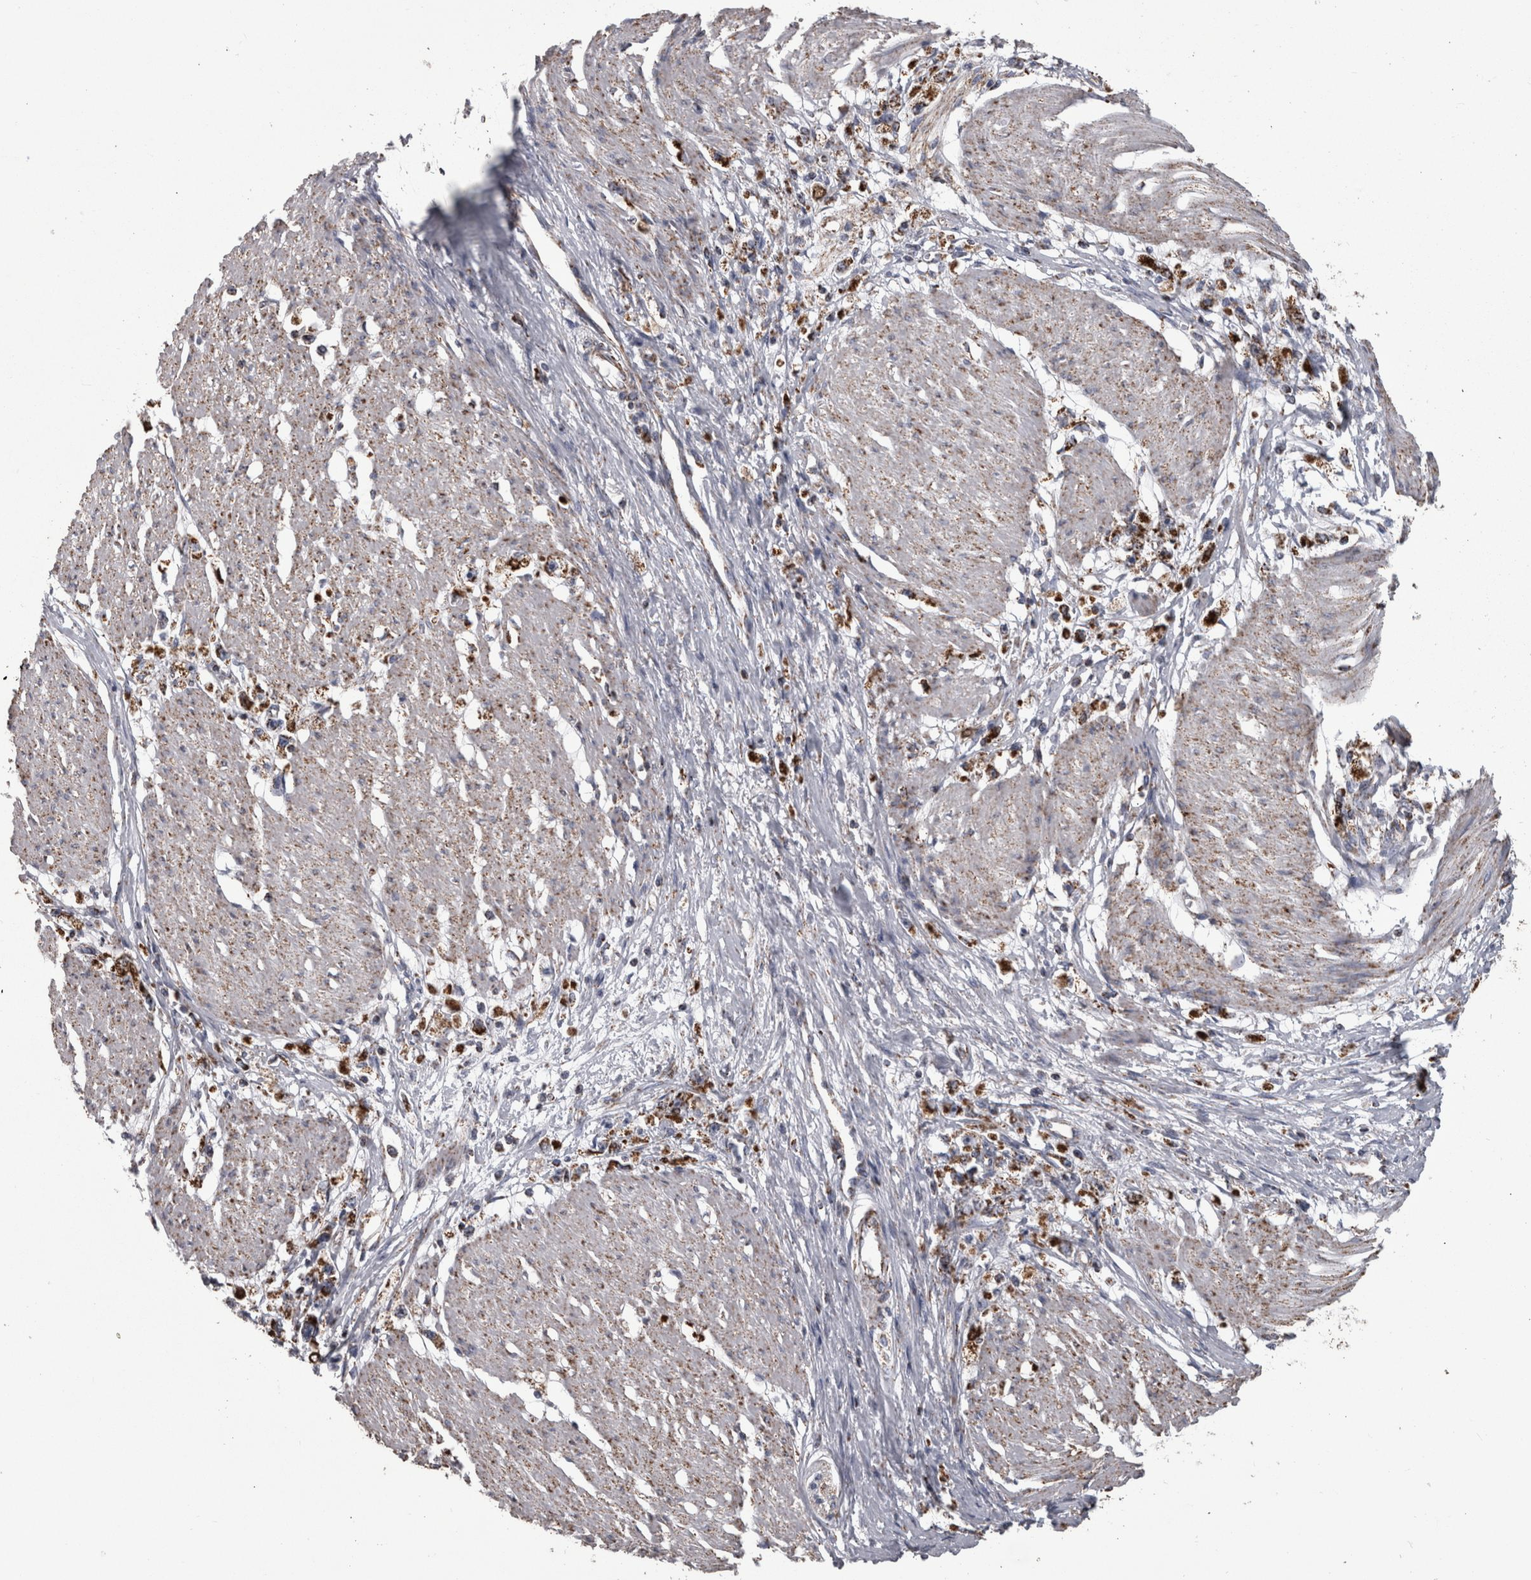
{"staining": {"intensity": "strong", "quantity": ">75%", "location": "cytoplasmic/membranous"}, "tissue": "stomach cancer", "cell_type": "Tumor cells", "image_type": "cancer", "snomed": [{"axis": "morphology", "description": "Adenocarcinoma, NOS"}, {"axis": "topography", "description": "Stomach"}], "caption": "Immunohistochemical staining of stomach cancer exhibits strong cytoplasmic/membranous protein positivity in about >75% of tumor cells.", "gene": "MDH2", "patient": {"sex": "female", "age": 59}}